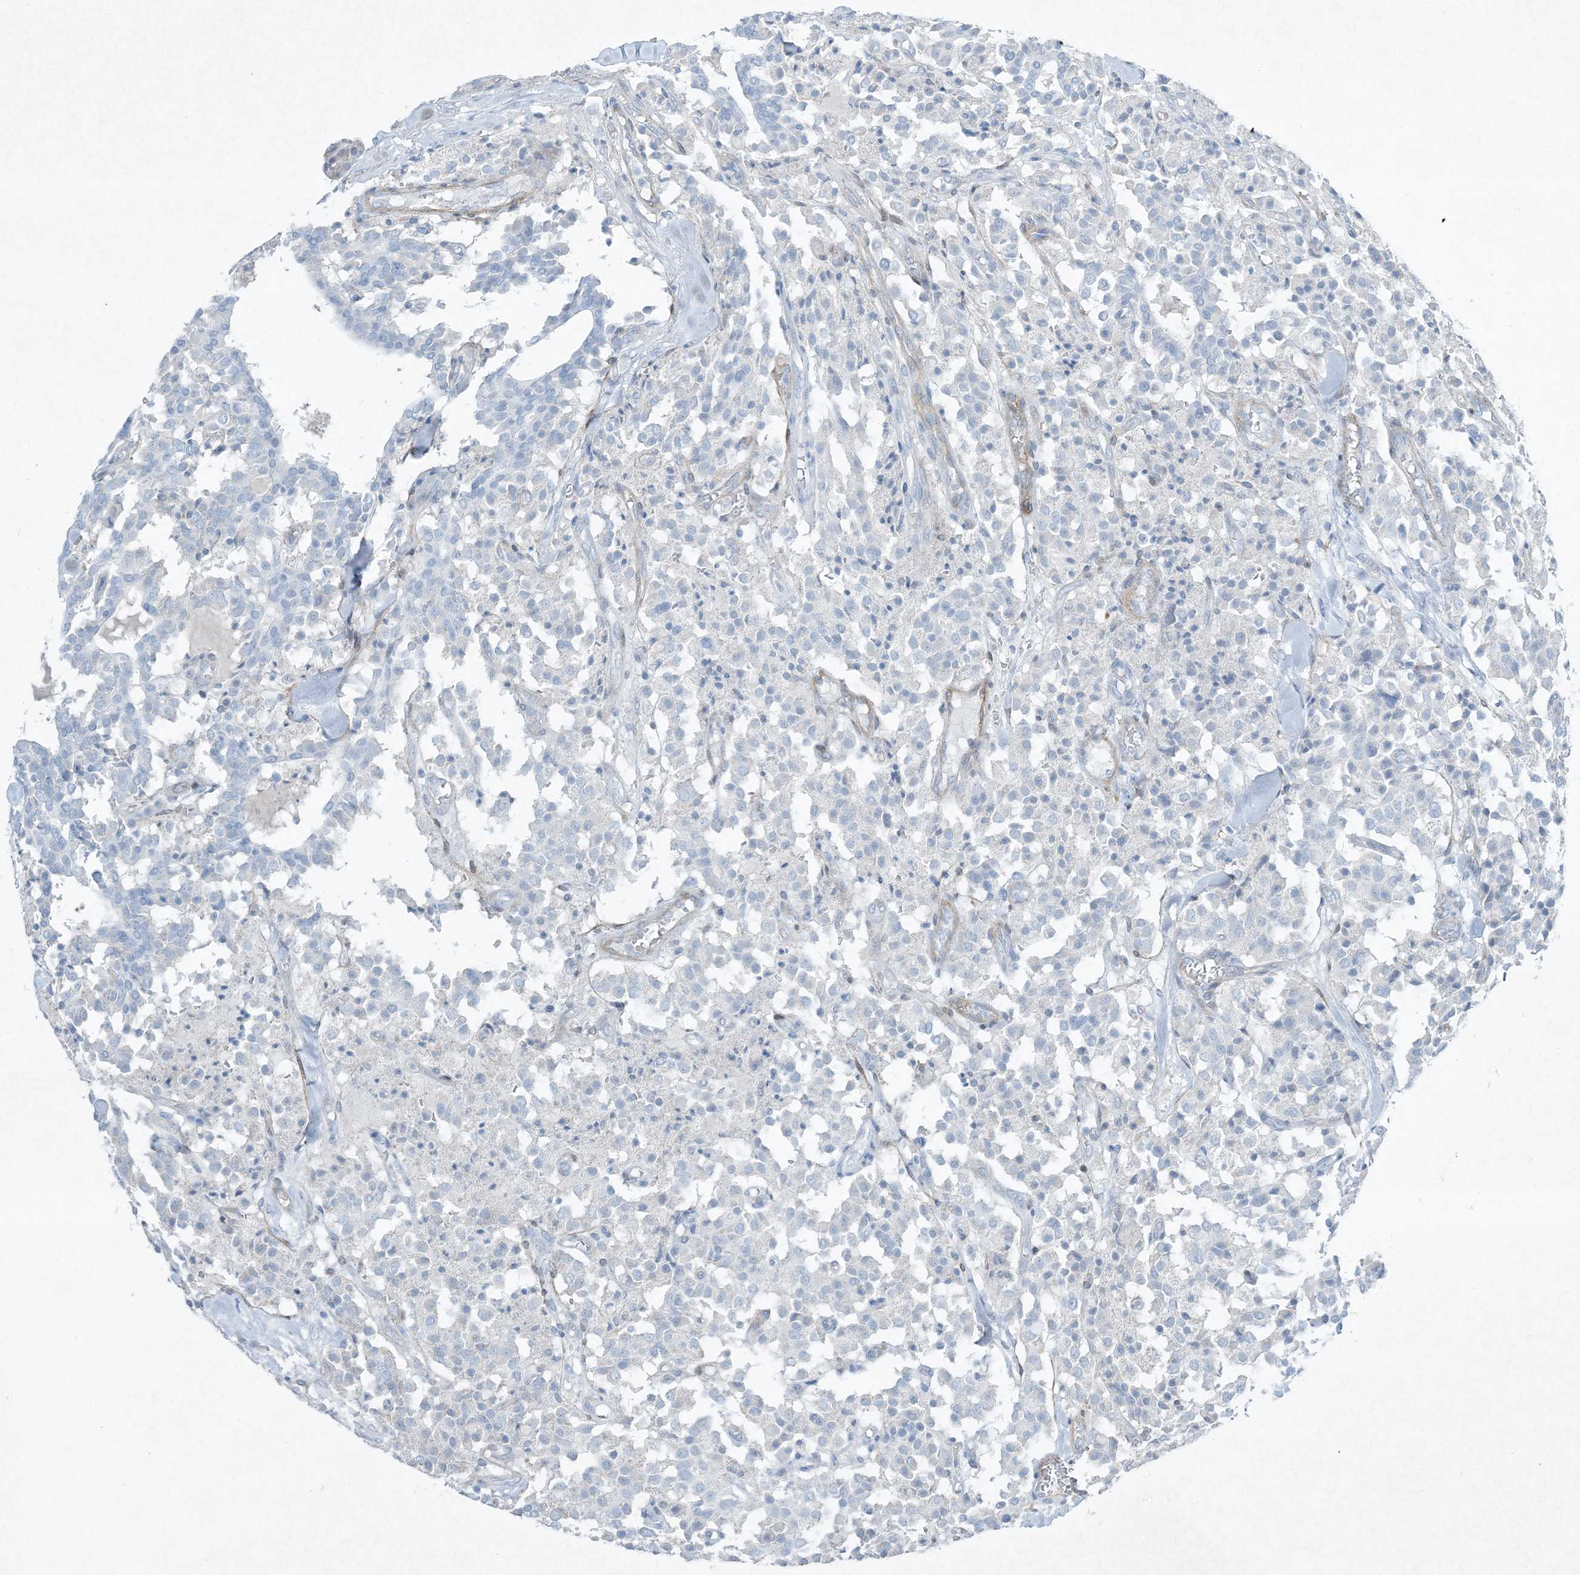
{"staining": {"intensity": "negative", "quantity": "none", "location": "none"}, "tissue": "carcinoid", "cell_type": "Tumor cells", "image_type": "cancer", "snomed": [{"axis": "morphology", "description": "Carcinoid, malignant, NOS"}, {"axis": "topography", "description": "Lung"}], "caption": "Protein analysis of carcinoid shows no significant expression in tumor cells.", "gene": "PGM5", "patient": {"sex": "male", "age": 30}}